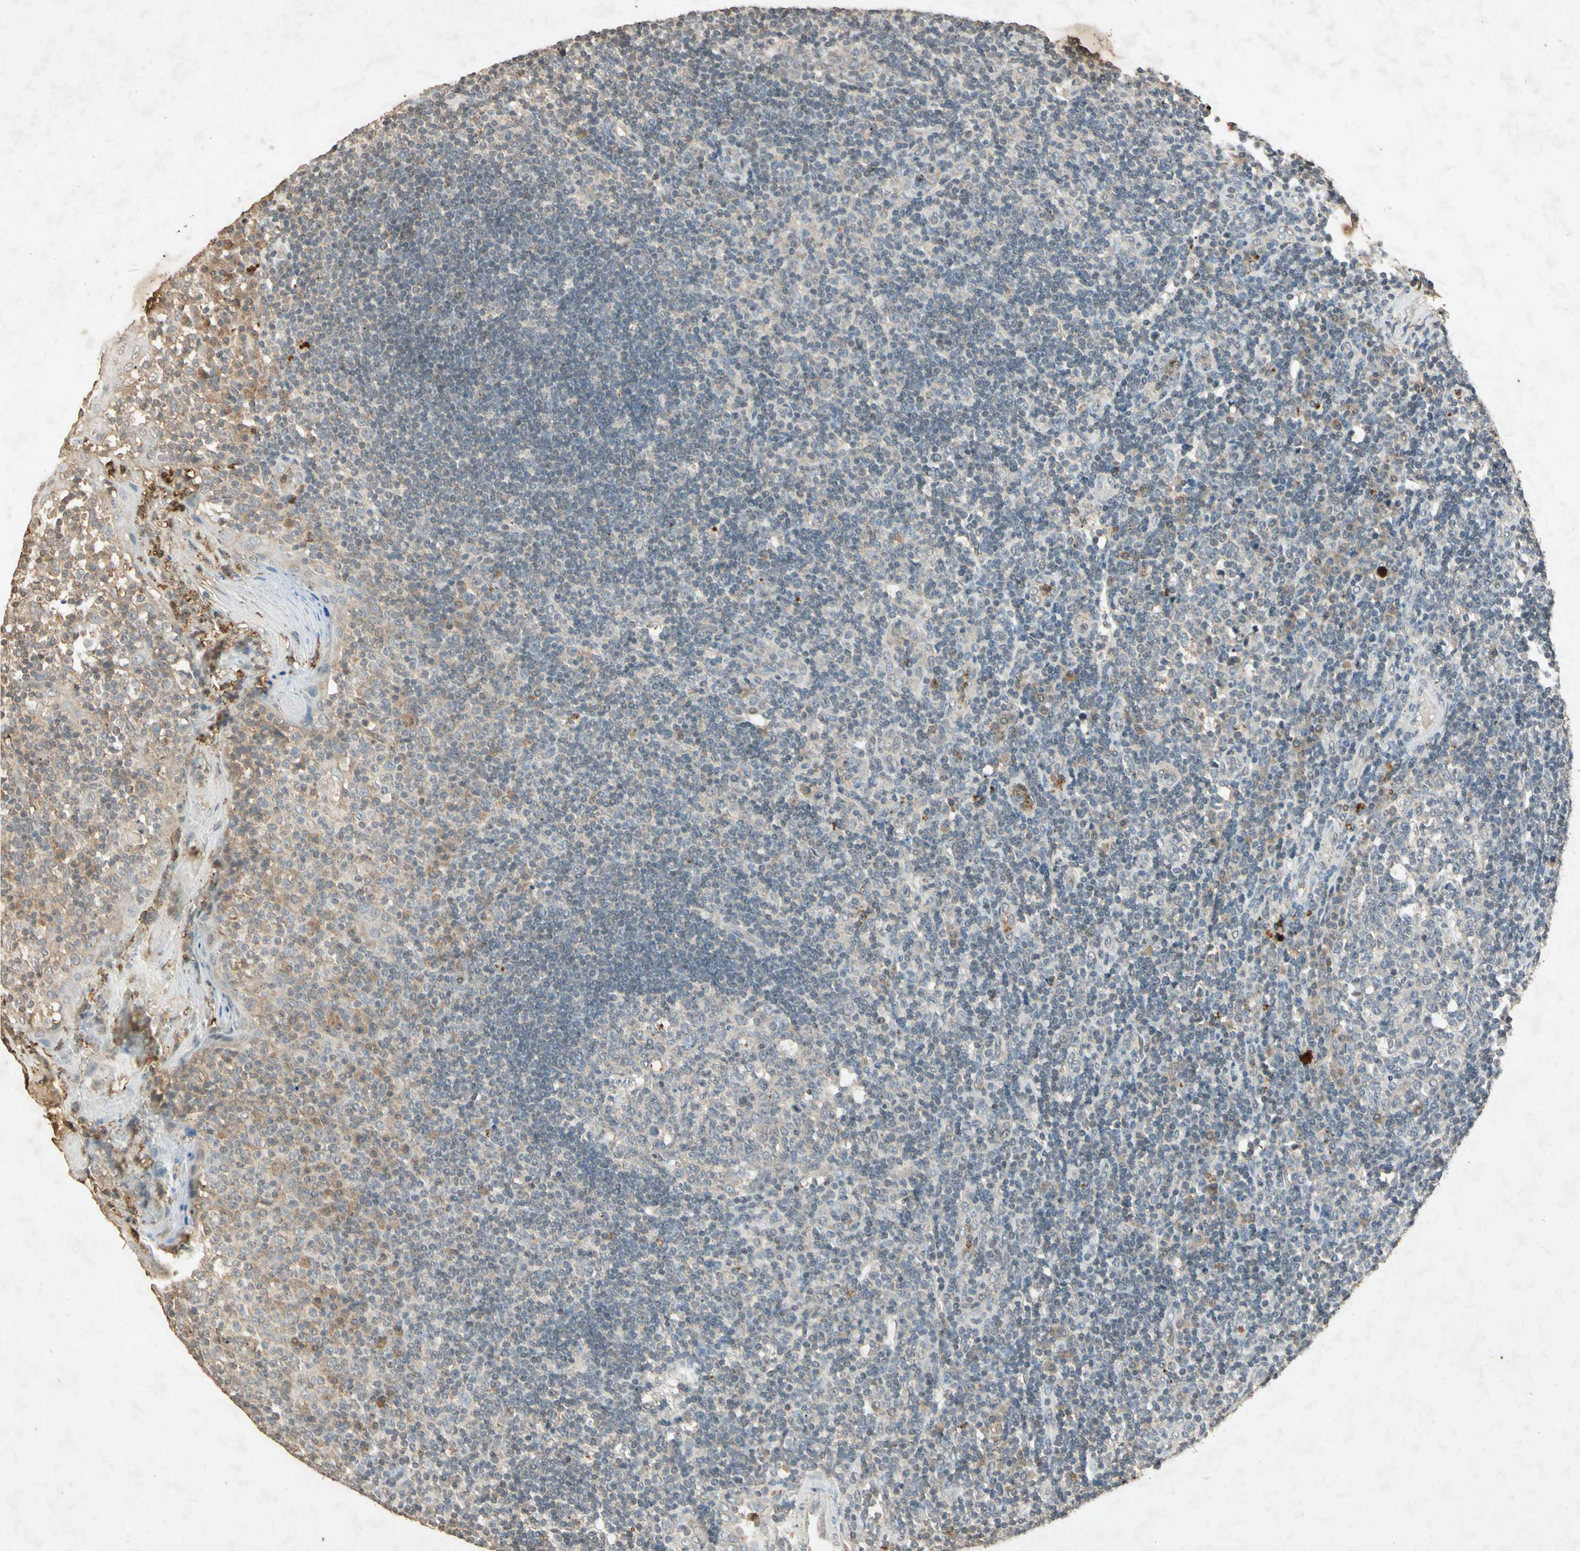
{"staining": {"intensity": "weak", "quantity": ">75%", "location": "cytoplasmic/membranous"}, "tissue": "tonsil", "cell_type": "Germinal center cells", "image_type": "normal", "snomed": [{"axis": "morphology", "description": "Normal tissue, NOS"}, {"axis": "topography", "description": "Tonsil"}], "caption": "Protein expression analysis of unremarkable tonsil shows weak cytoplasmic/membranous positivity in about >75% of germinal center cells.", "gene": "MSRB1", "patient": {"sex": "female", "age": 40}}